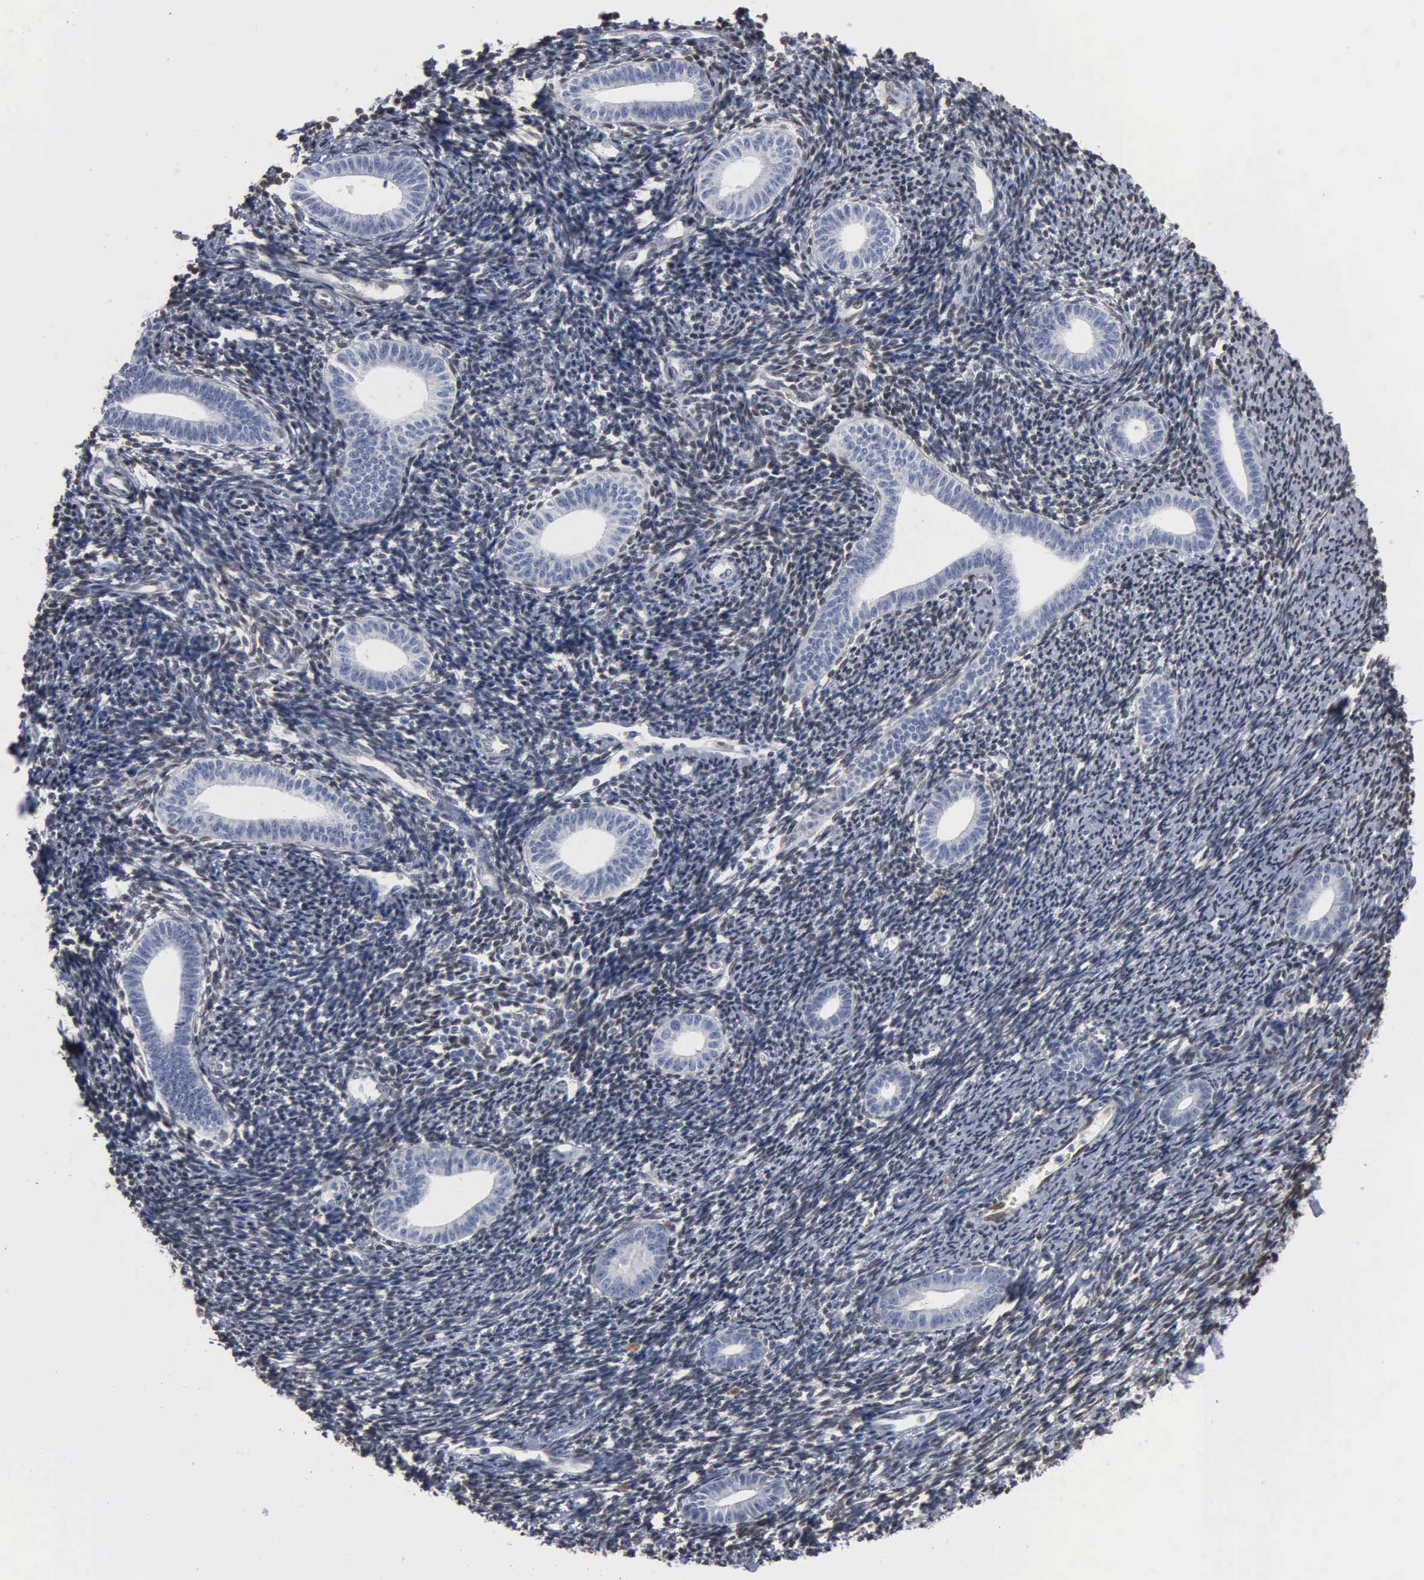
{"staining": {"intensity": "negative", "quantity": "none", "location": "none"}, "tissue": "endometrium", "cell_type": "Cells in endometrial stroma", "image_type": "normal", "snomed": [{"axis": "morphology", "description": "Normal tissue, NOS"}, {"axis": "topography", "description": "Endometrium"}], "caption": "The image displays no staining of cells in endometrial stroma in normal endometrium.", "gene": "FGF2", "patient": {"sex": "female", "age": 52}}